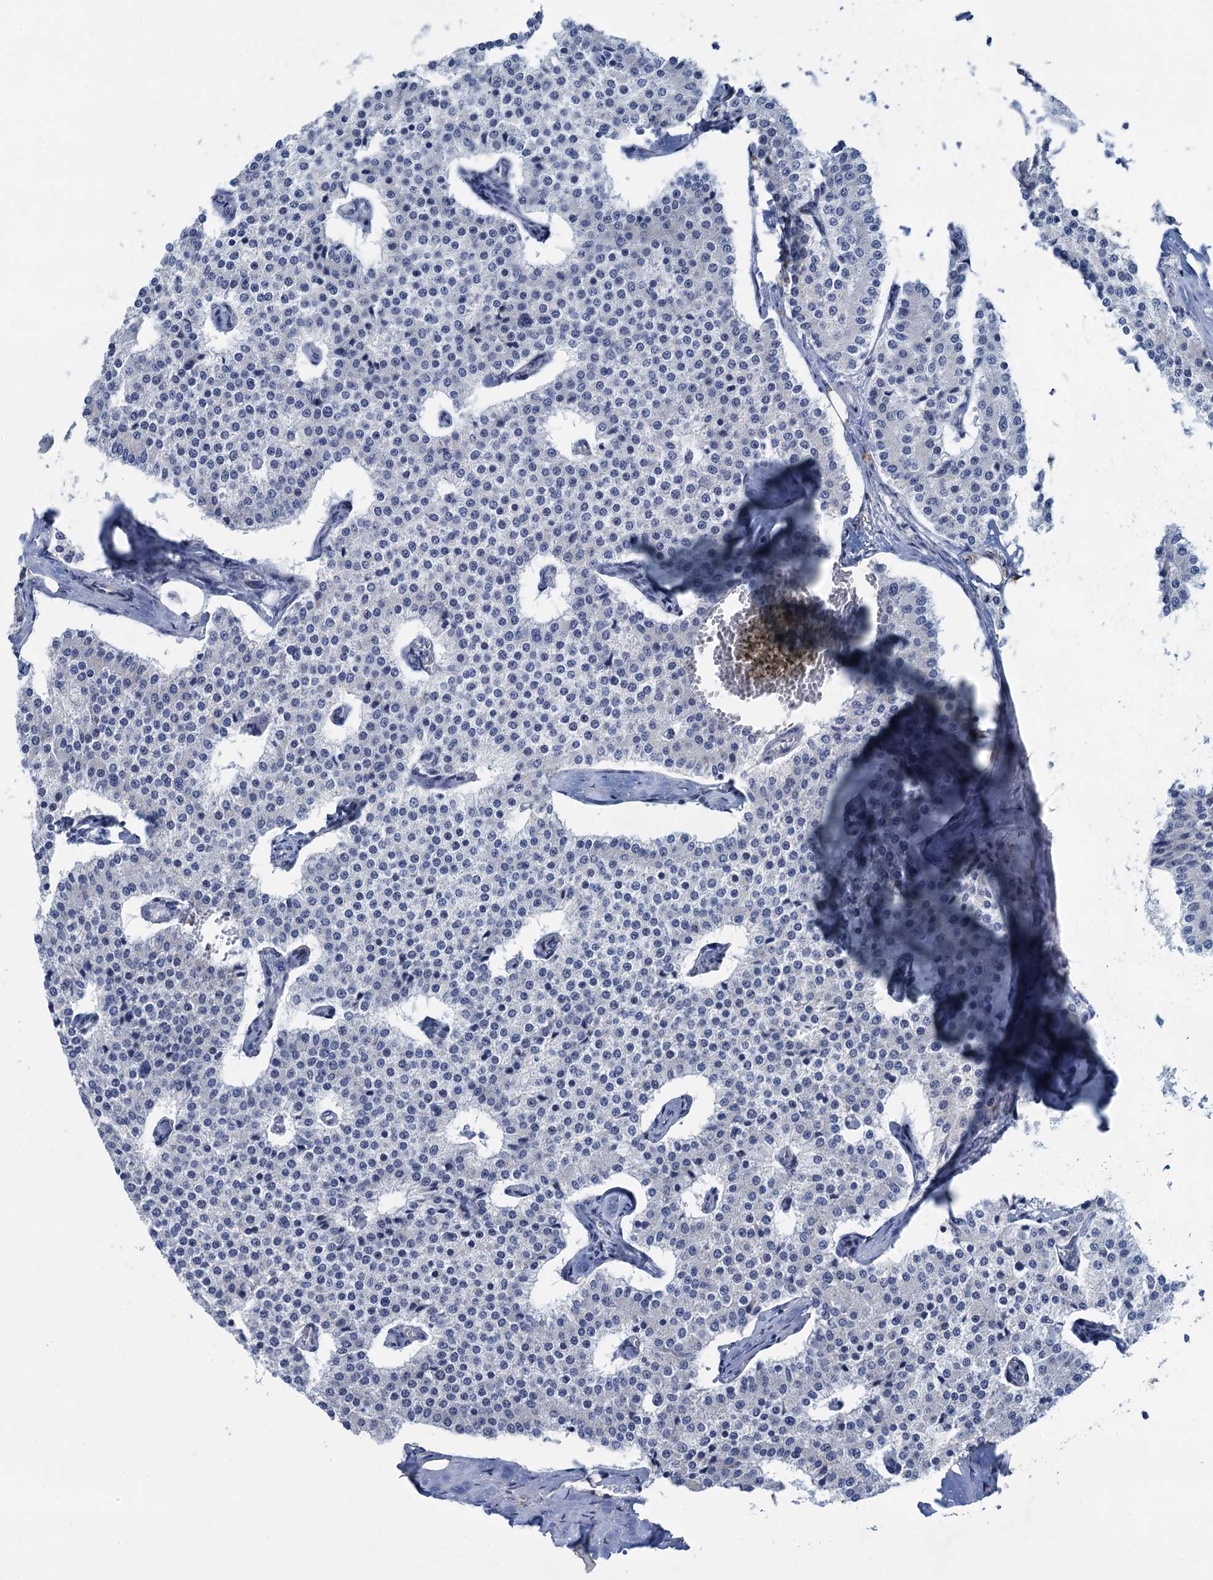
{"staining": {"intensity": "negative", "quantity": "none", "location": "none"}, "tissue": "carcinoid", "cell_type": "Tumor cells", "image_type": "cancer", "snomed": [{"axis": "morphology", "description": "Carcinoid, malignant, NOS"}, {"axis": "topography", "description": "Colon"}], "caption": "Carcinoid (malignant) was stained to show a protein in brown. There is no significant positivity in tumor cells.", "gene": "ESYT3", "patient": {"sex": "female", "age": 52}}